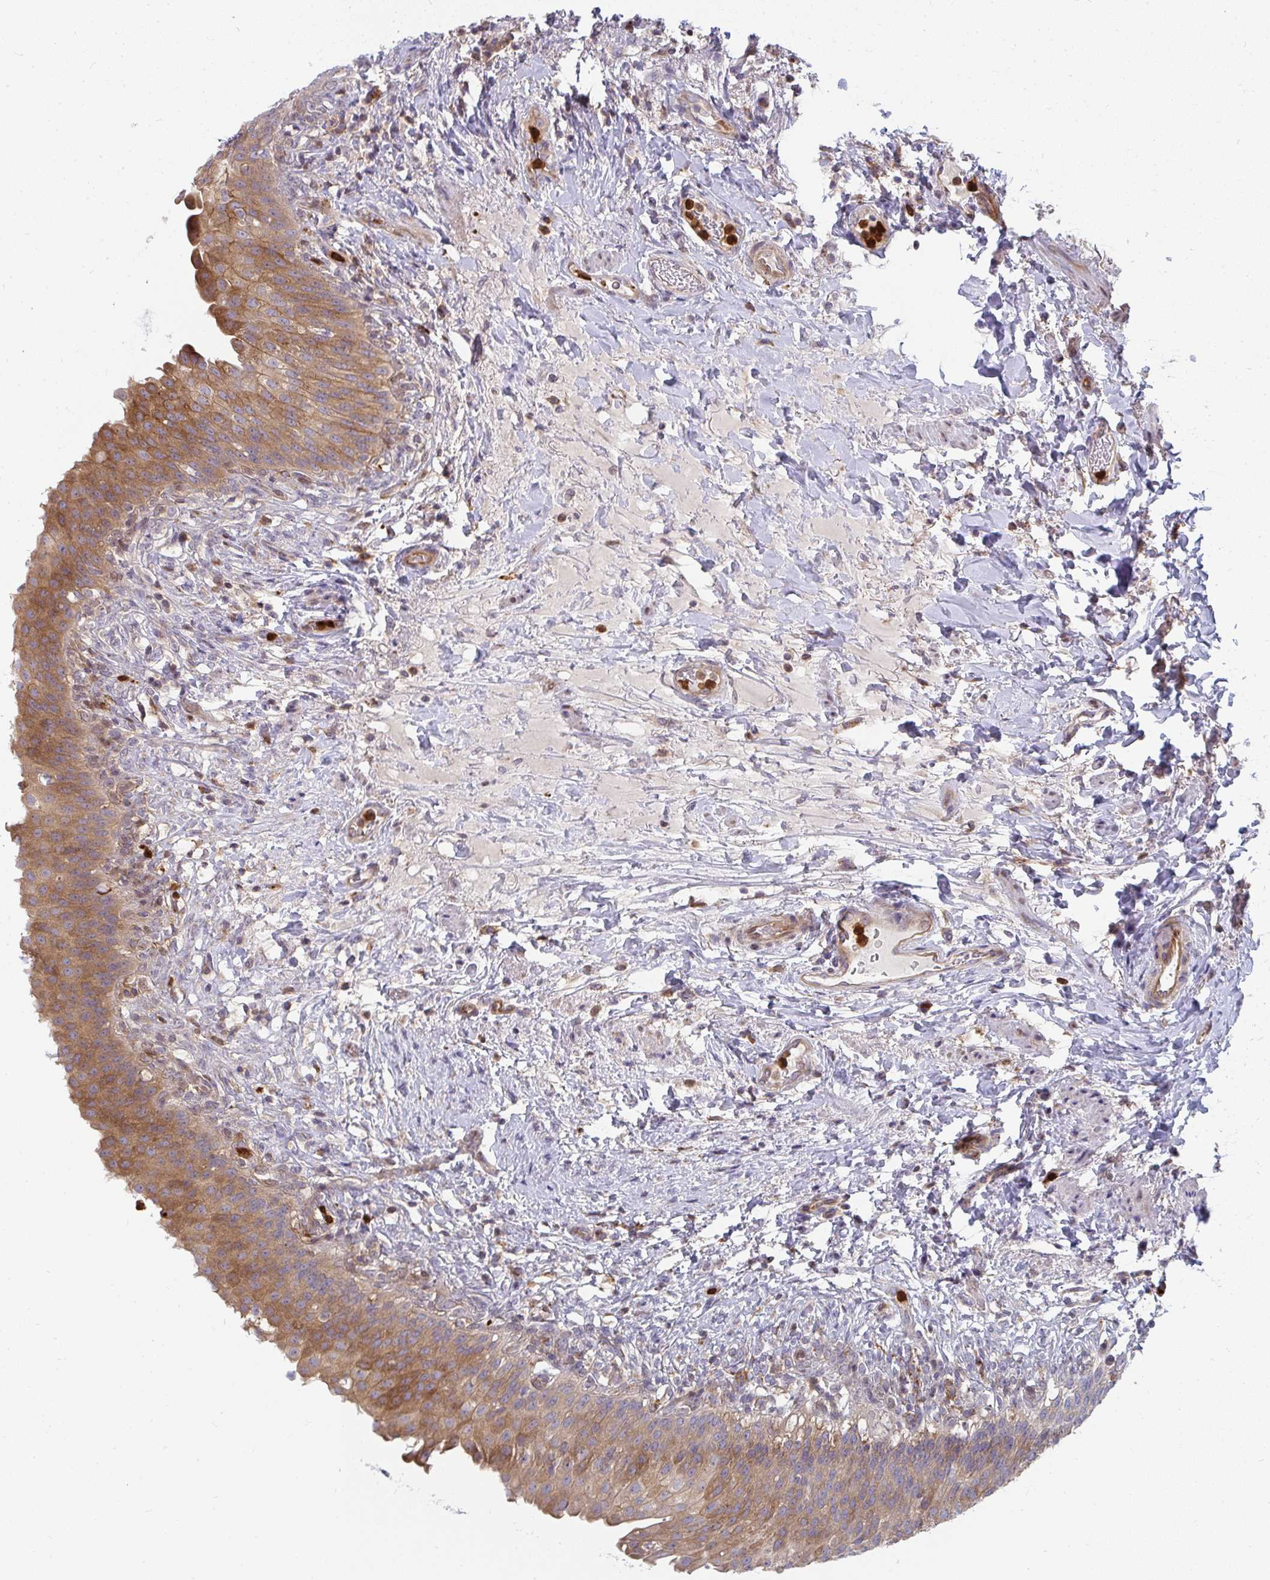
{"staining": {"intensity": "moderate", "quantity": ">75%", "location": "cytoplasmic/membranous"}, "tissue": "urinary bladder", "cell_type": "Urothelial cells", "image_type": "normal", "snomed": [{"axis": "morphology", "description": "Normal tissue, NOS"}, {"axis": "topography", "description": "Urinary bladder"}, {"axis": "topography", "description": "Peripheral nerve tissue"}], "caption": "IHC of normal urinary bladder shows medium levels of moderate cytoplasmic/membranous positivity in approximately >75% of urothelial cells. The protein is shown in brown color, while the nuclei are stained blue.", "gene": "CSF3R", "patient": {"sex": "female", "age": 60}}